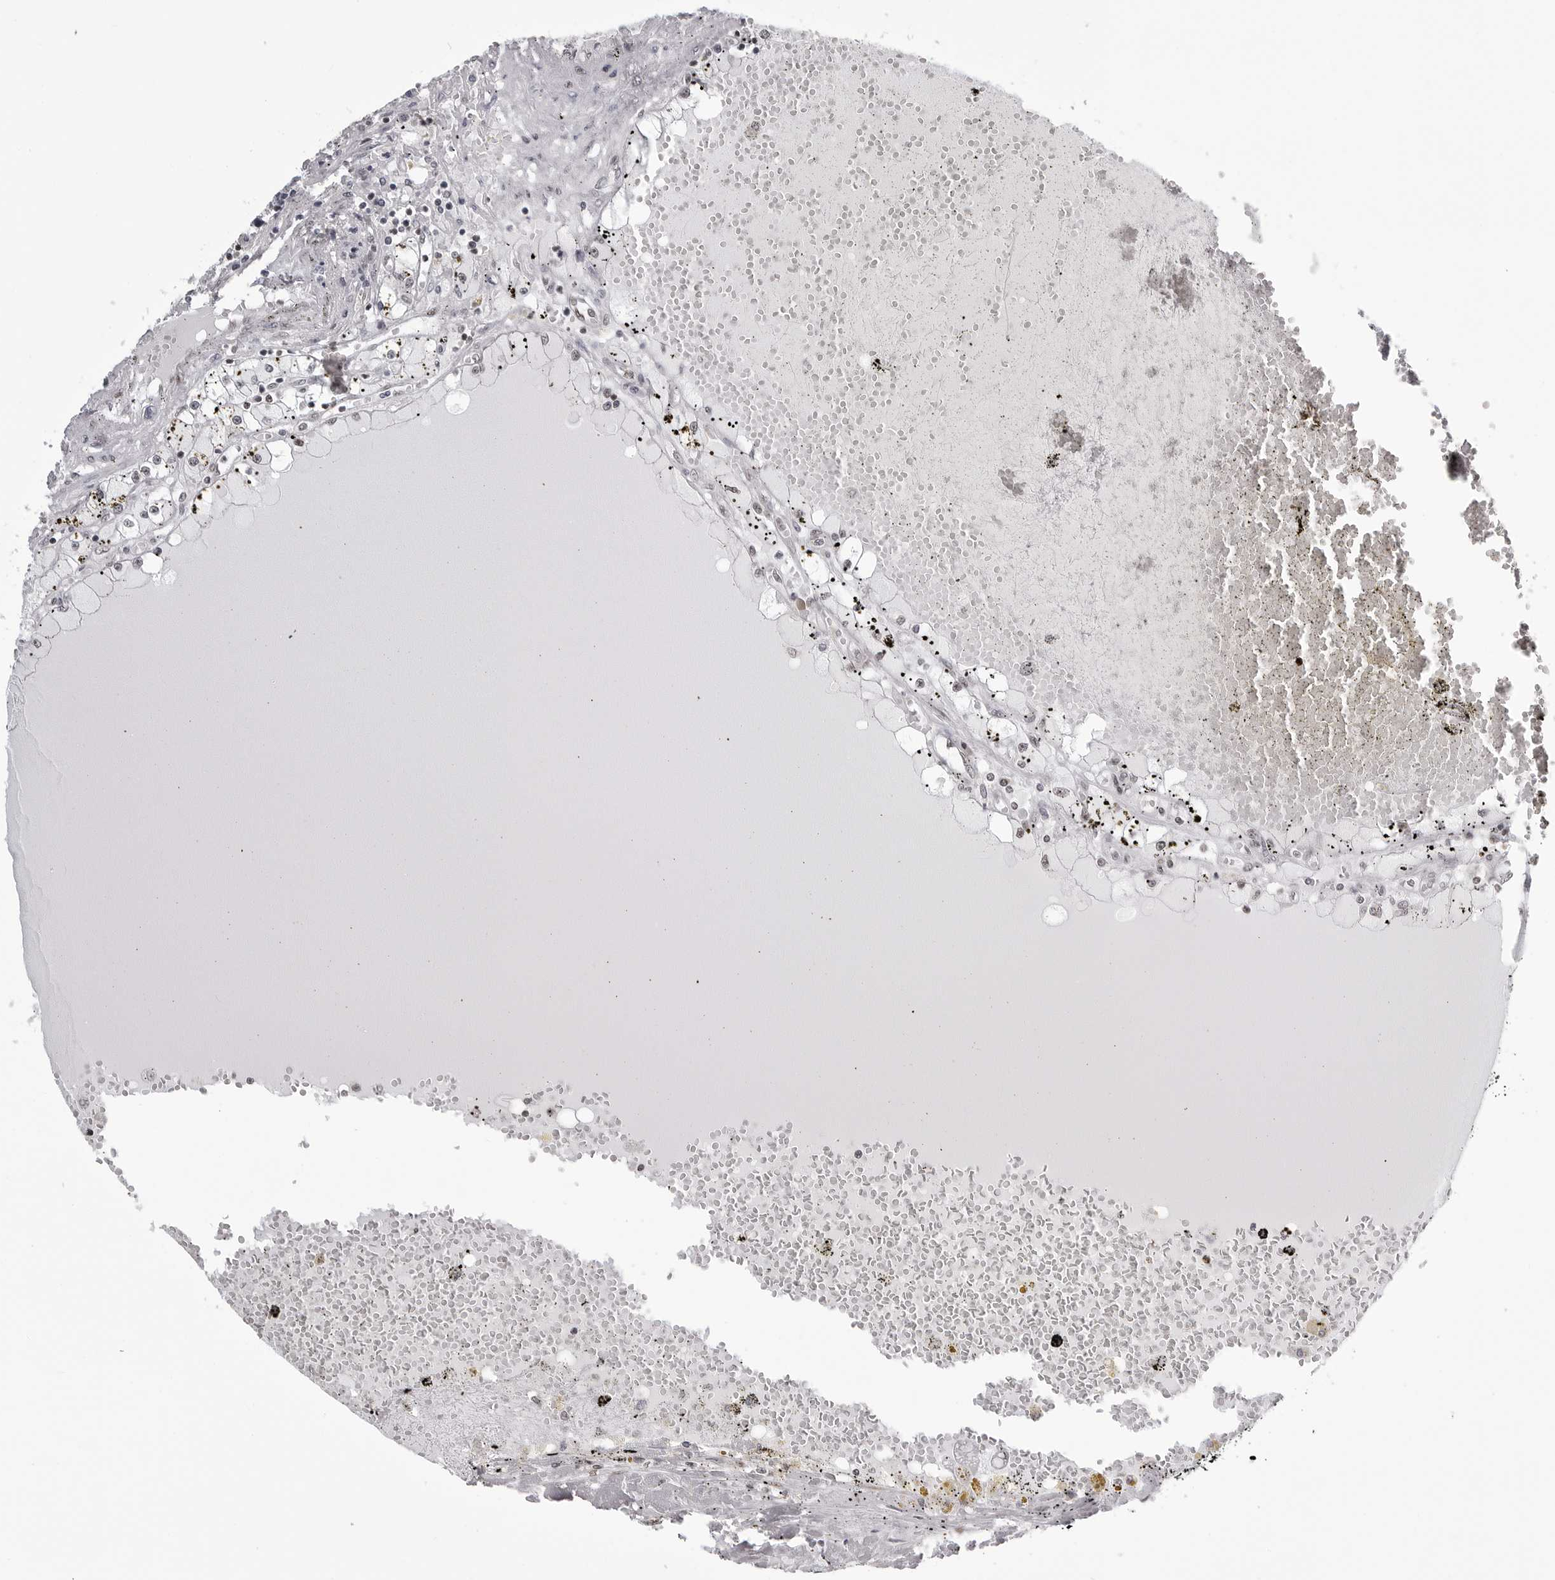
{"staining": {"intensity": "negative", "quantity": "none", "location": "none"}, "tissue": "renal cancer", "cell_type": "Tumor cells", "image_type": "cancer", "snomed": [{"axis": "morphology", "description": "Adenocarcinoma, NOS"}, {"axis": "topography", "description": "Kidney"}], "caption": "Tumor cells show no significant protein expression in renal cancer.", "gene": "WRAP53", "patient": {"sex": "male", "age": 56}}